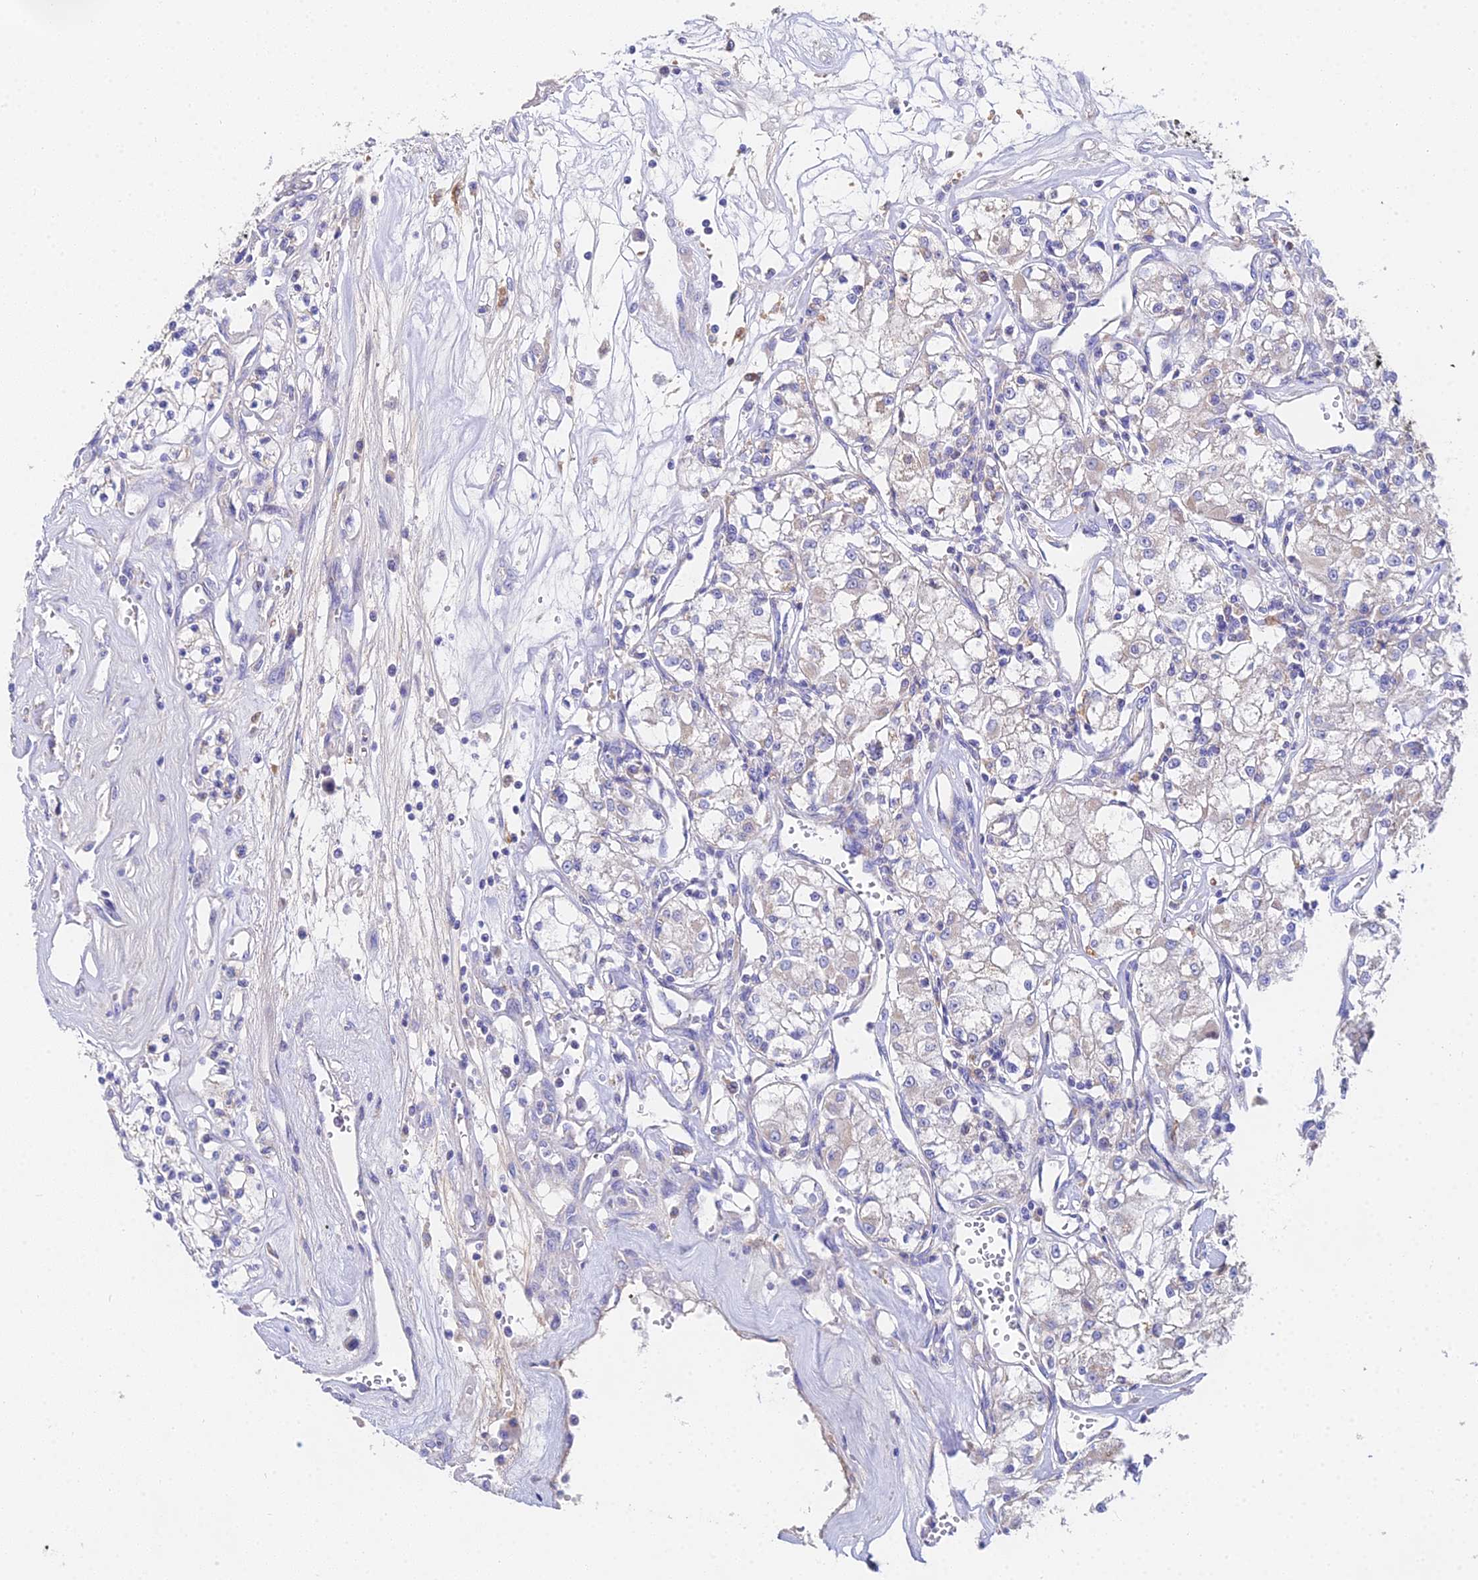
{"staining": {"intensity": "negative", "quantity": "none", "location": "none"}, "tissue": "renal cancer", "cell_type": "Tumor cells", "image_type": "cancer", "snomed": [{"axis": "morphology", "description": "Adenocarcinoma, NOS"}, {"axis": "topography", "description": "Kidney"}], "caption": "Tumor cells are negative for protein expression in human adenocarcinoma (renal).", "gene": "PPP2R2C", "patient": {"sex": "female", "age": 59}}